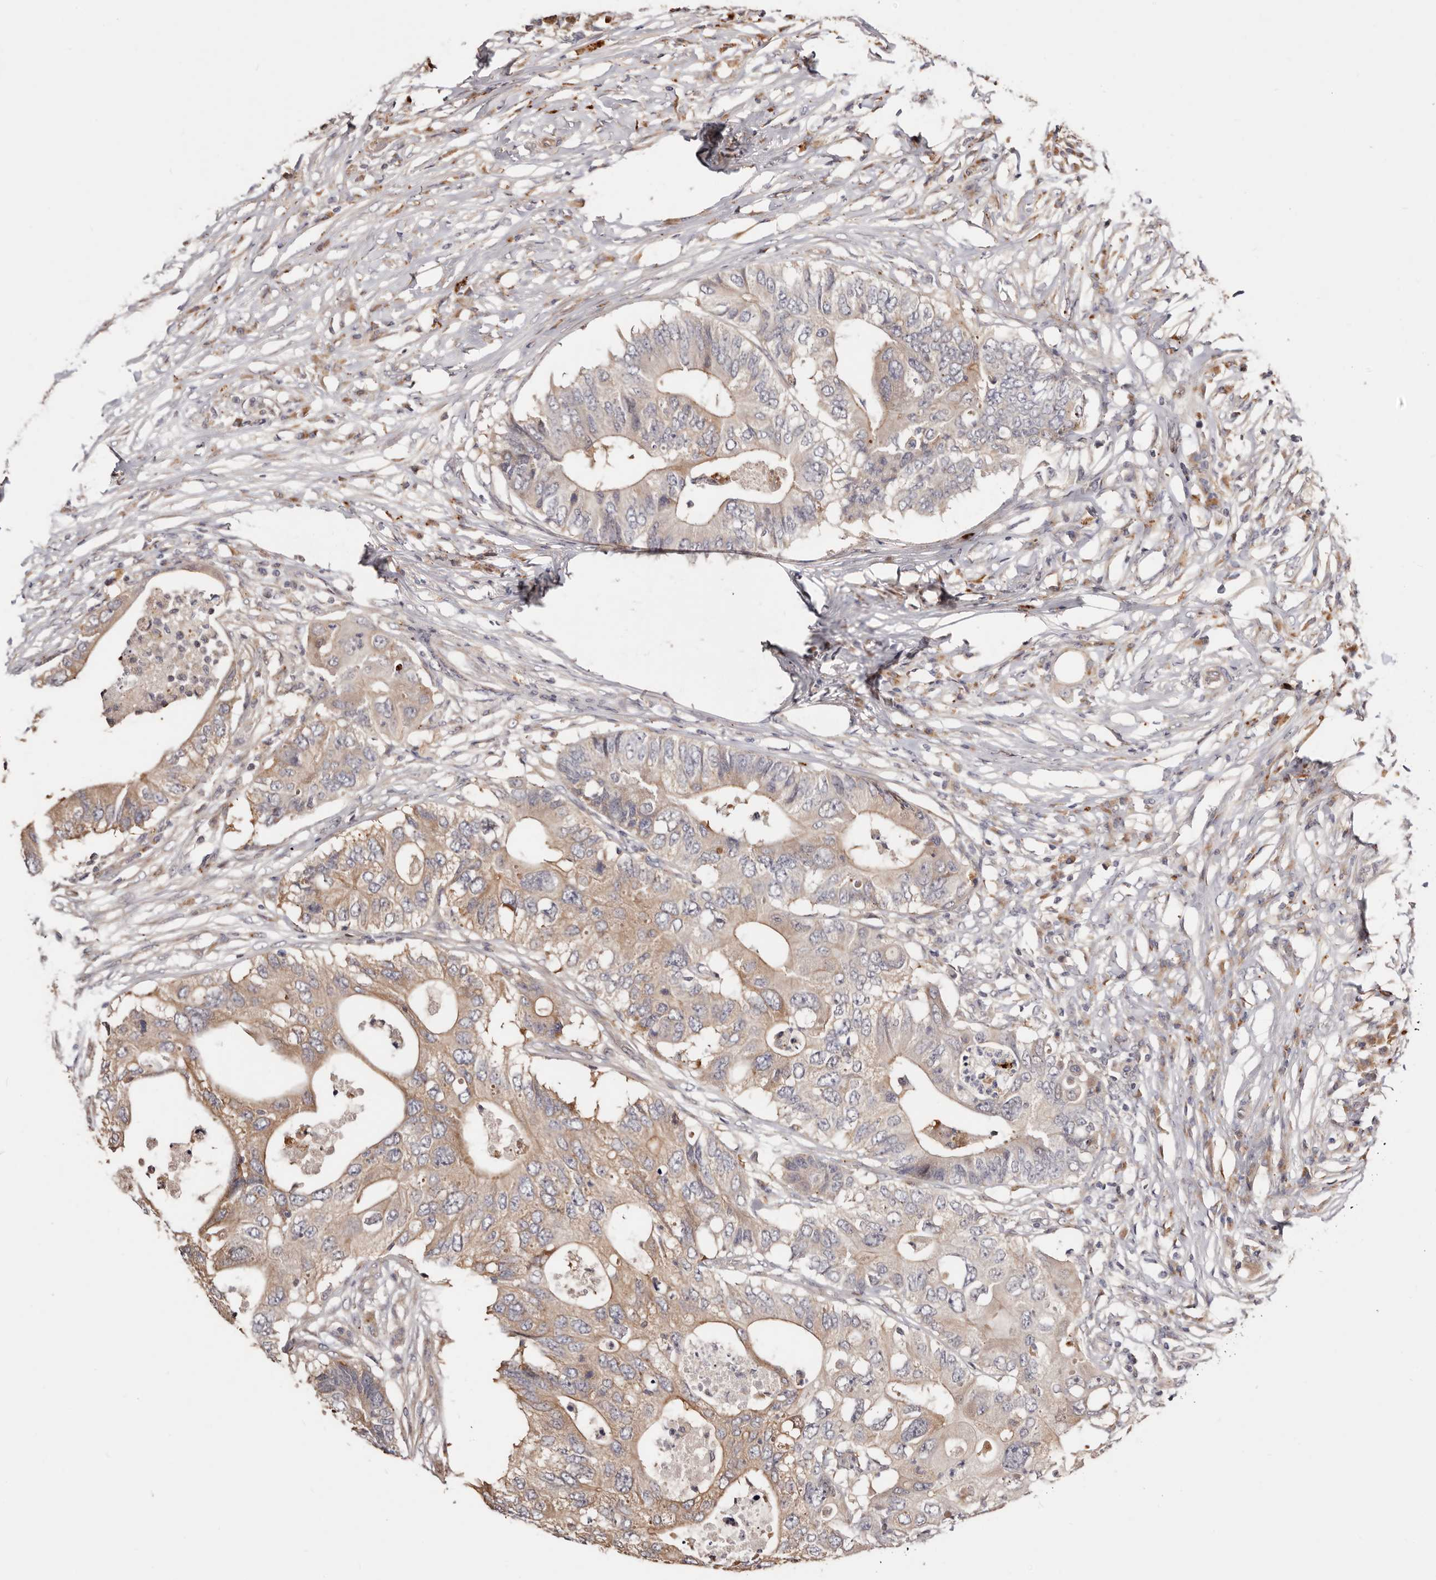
{"staining": {"intensity": "weak", "quantity": "25%-75%", "location": "cytoplasmic/membranous"}, "tissue": "colorectal cancer", "cell_type": "Tumor cells", "image_type": "cancer", "snomed": [{"axis": "morphology", "description": "Adenocarcinoma, NOS"}, {"axis": "topography", "description": "Colon"}], "caption": "DAB immunohistochemical staining of colorectal adenocarcinoma reveals weak cytoplasmic/membranous protein staining in approximately 25%-75% of tumor cells. (Stains: DAB in brown, nuclei in blue, Microscopy: brightfield microscopy at high magnification).", "gene": "USP33", "patient": {"sex": "male", "age": 71}}